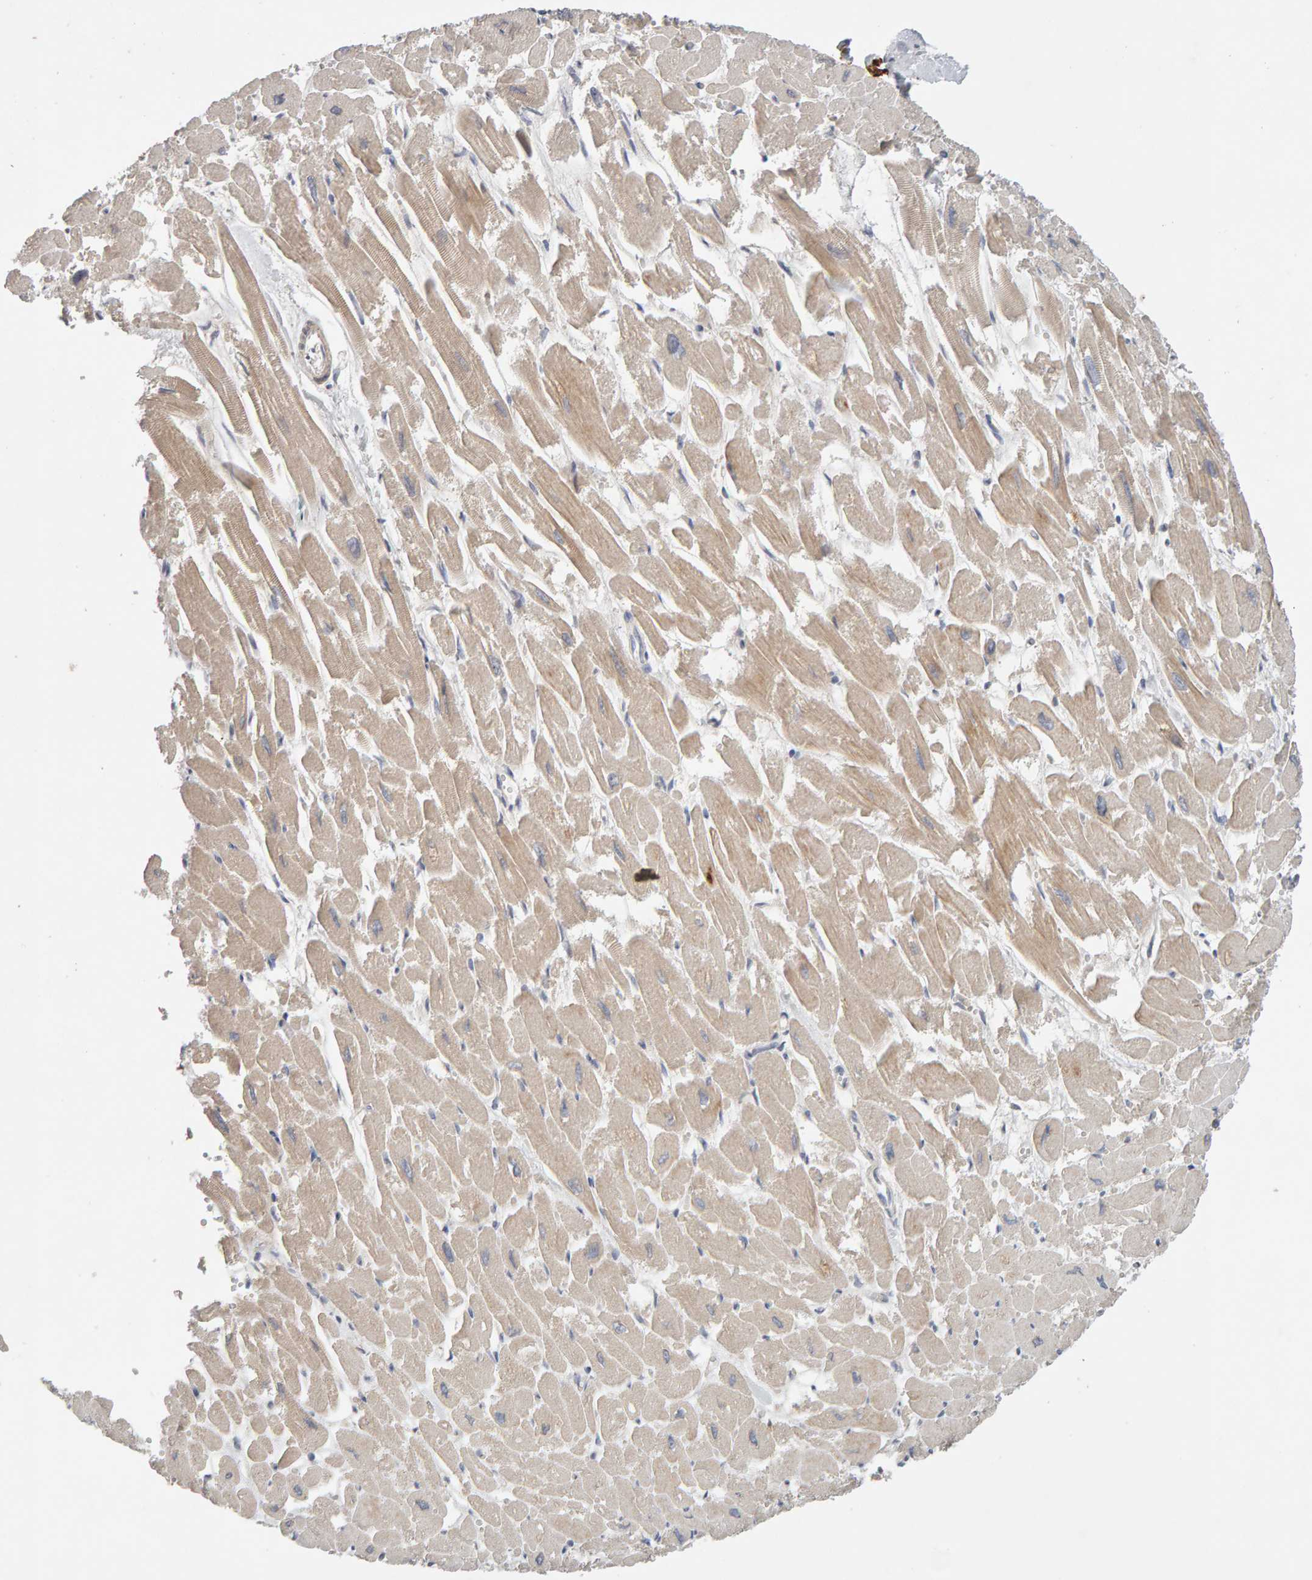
{"staining": {"intensity": "weak", "quantity": ">75%", "location": "cytoplasmic/membranous"}, "tissue": "heart muscle", "cell_type": "Cardiomyocytes", "image_type": "normal", "snomed": [{"axis": "morphology", "description": "Normal tissue, NOS"}, {"axis": "topography", "description": "Heart"}], "caption": "The image reveals immunohistochemical staining of benign heart muscle. There is weak cytoplasmic/membranous positivity is appreciated in about >75% of cardiomyocytes.", "gene": "NUDCD1", "patient": {"sex": "male", "age": 54}}